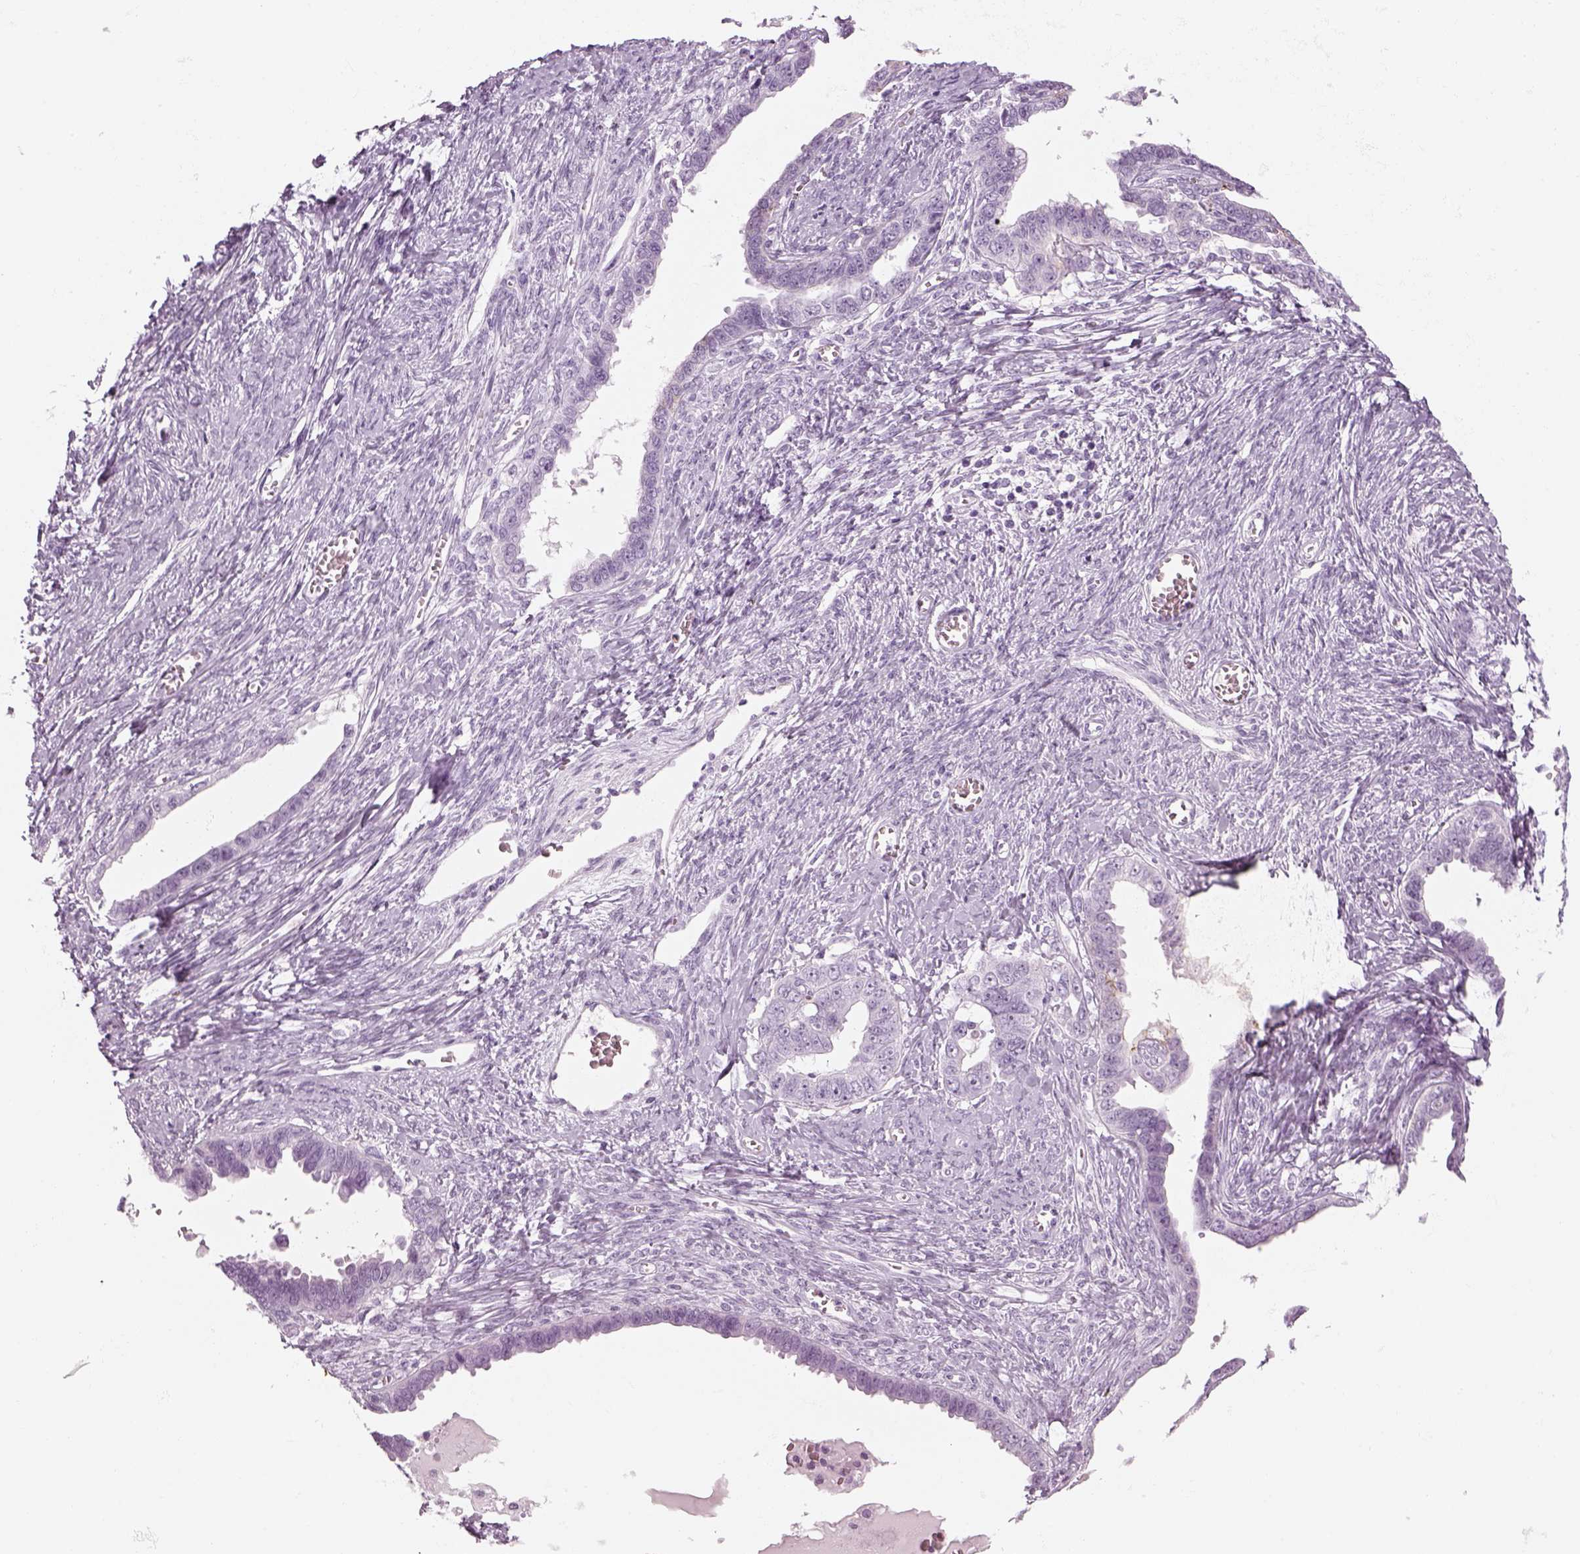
{"staining": {"intensity": "negative", "quantity": "none", "location": "none"}, "tissue": "ovarian cancer", "cell_type": "Tumor cells", "image_type": "cancer", "snomed": [{"axis": "morphology", "description": "Cystadenocarcinoma, serous, NOS"}, {"axis": "topography", "description": "Ovary"}], "caption": "There is no significant positivity in tumor cells of ovarian cancer (serous cystadenocarcinoma).", "gene": "SAG", "patient": {"sex": "female", "age": 69}}